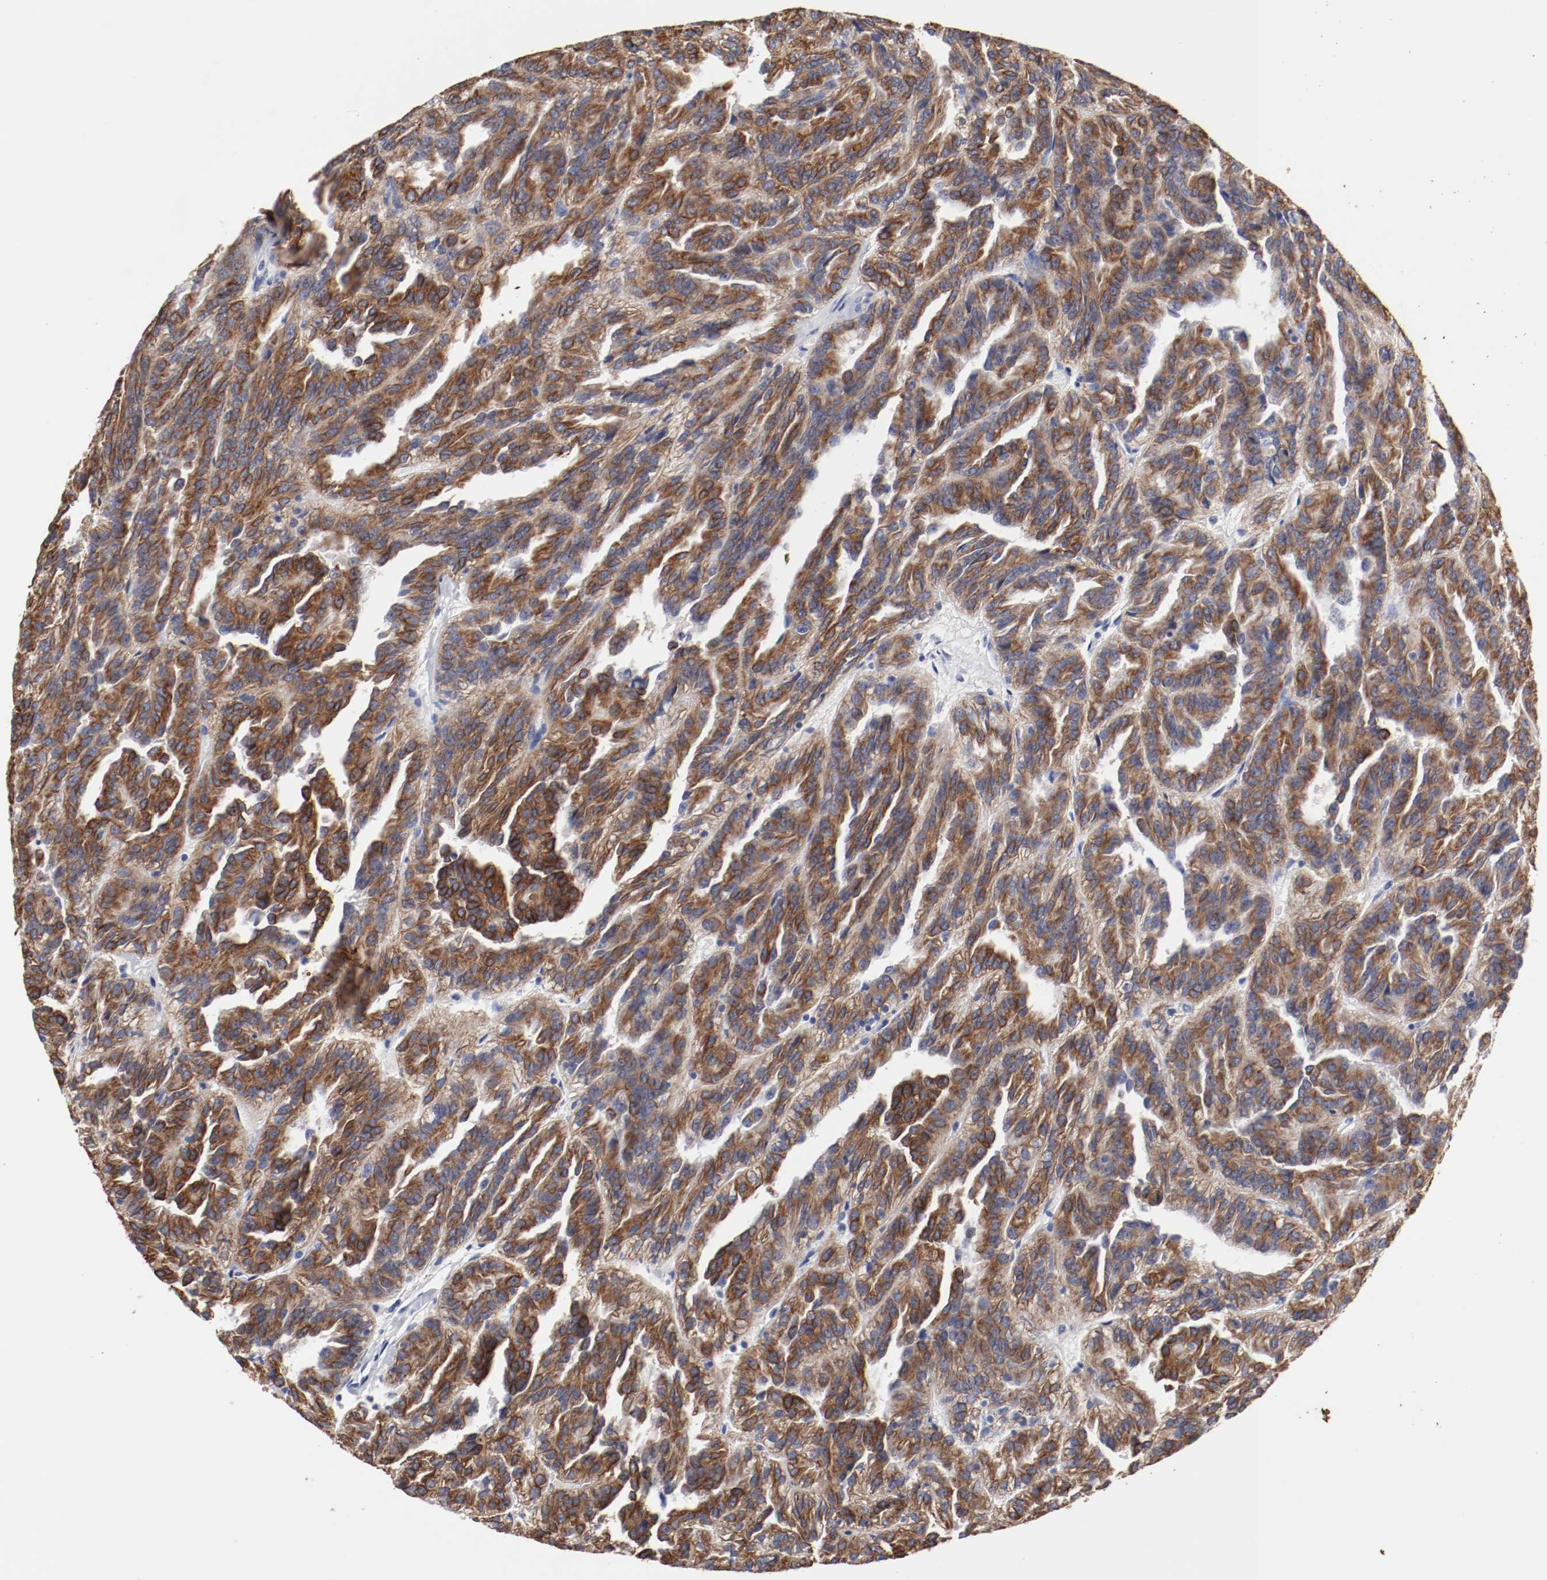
{"staining": {"intensity": "strong", "quantity": ">75%", "location": "cytoplasmic/membranous"}, "tissue": "renal cancer", "cell_type": "Tumor cells", "image_type": "cancer", "snomed": [{"axis": "morphology", "description": "Adenocarcinoma, NOS"}, {"axis": "topography", "description": "Kidney"}], "caption": "Immunohistochemical staining of human renal cancer exhibits high levels of strong cytoplasmic/membranous protein staining in about >75% of tumor cells.", "gene": "TSPAN6", "patient": {"sex": "male", "age": 46}}